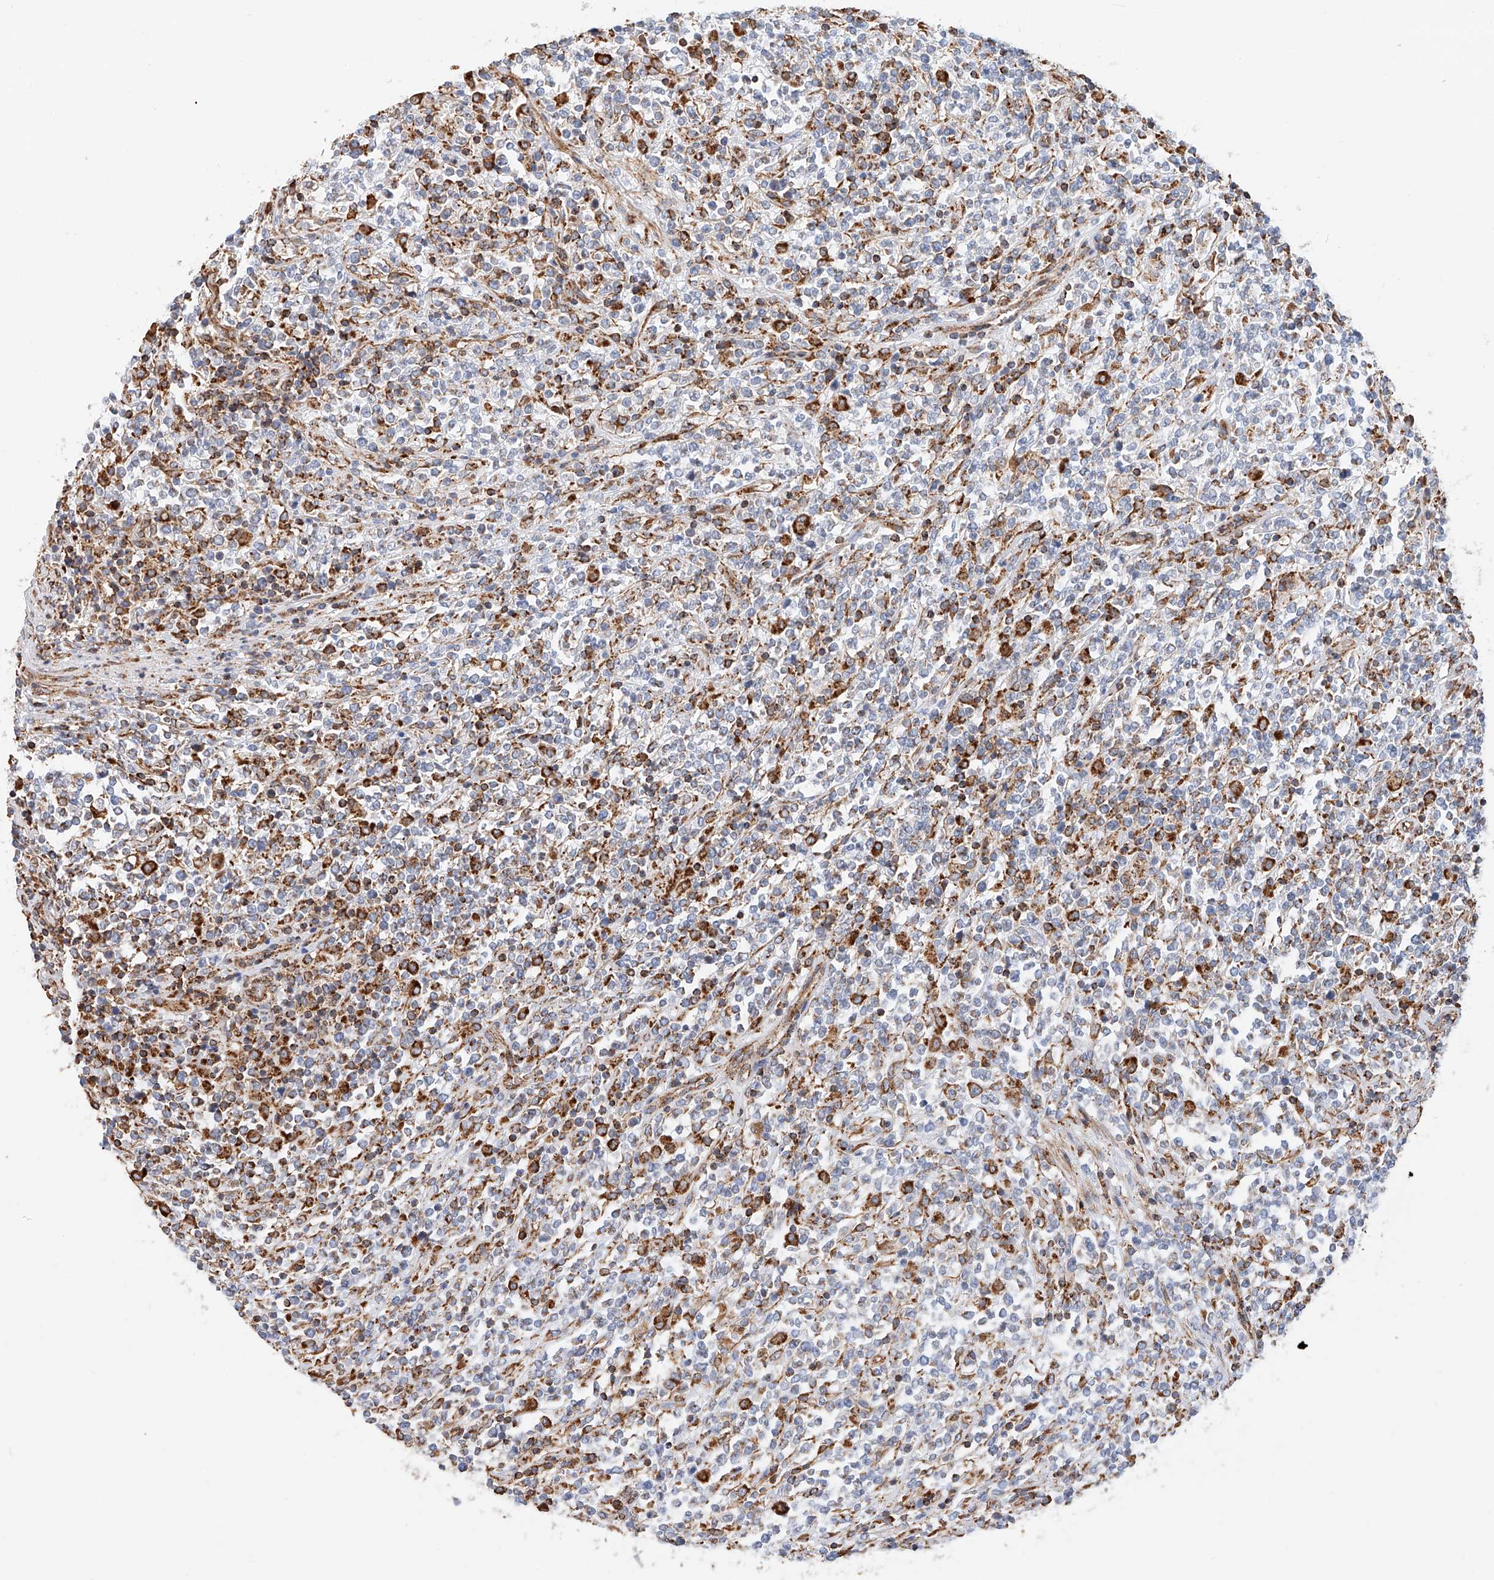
{"staining": {"intensity": "negative", "quantity": "none", "location": "none"}, "tissue": "lymphoma", "cell_type": "Tumor cells", "image_type": "cancer", "snomed": [{"axis": "morphology", "description": "Malignant lymphoma, non-Hodgkin's type, High grade"}, {"axis": "topography", "description": "Soft tissue"}], "caption": "A high-resolution image shows immunohistochemistry (IHC) staining of malignant lymphoma, non-Hodgkin's type (high-grade), which exhibits no significant staining in tumor cells. The staining is performed using DAB brown chromogen with nuclei counter-stained in using hematoxylin.", "gene": "NDUFV3", "patient": {"sex": "male", "age": 18}}